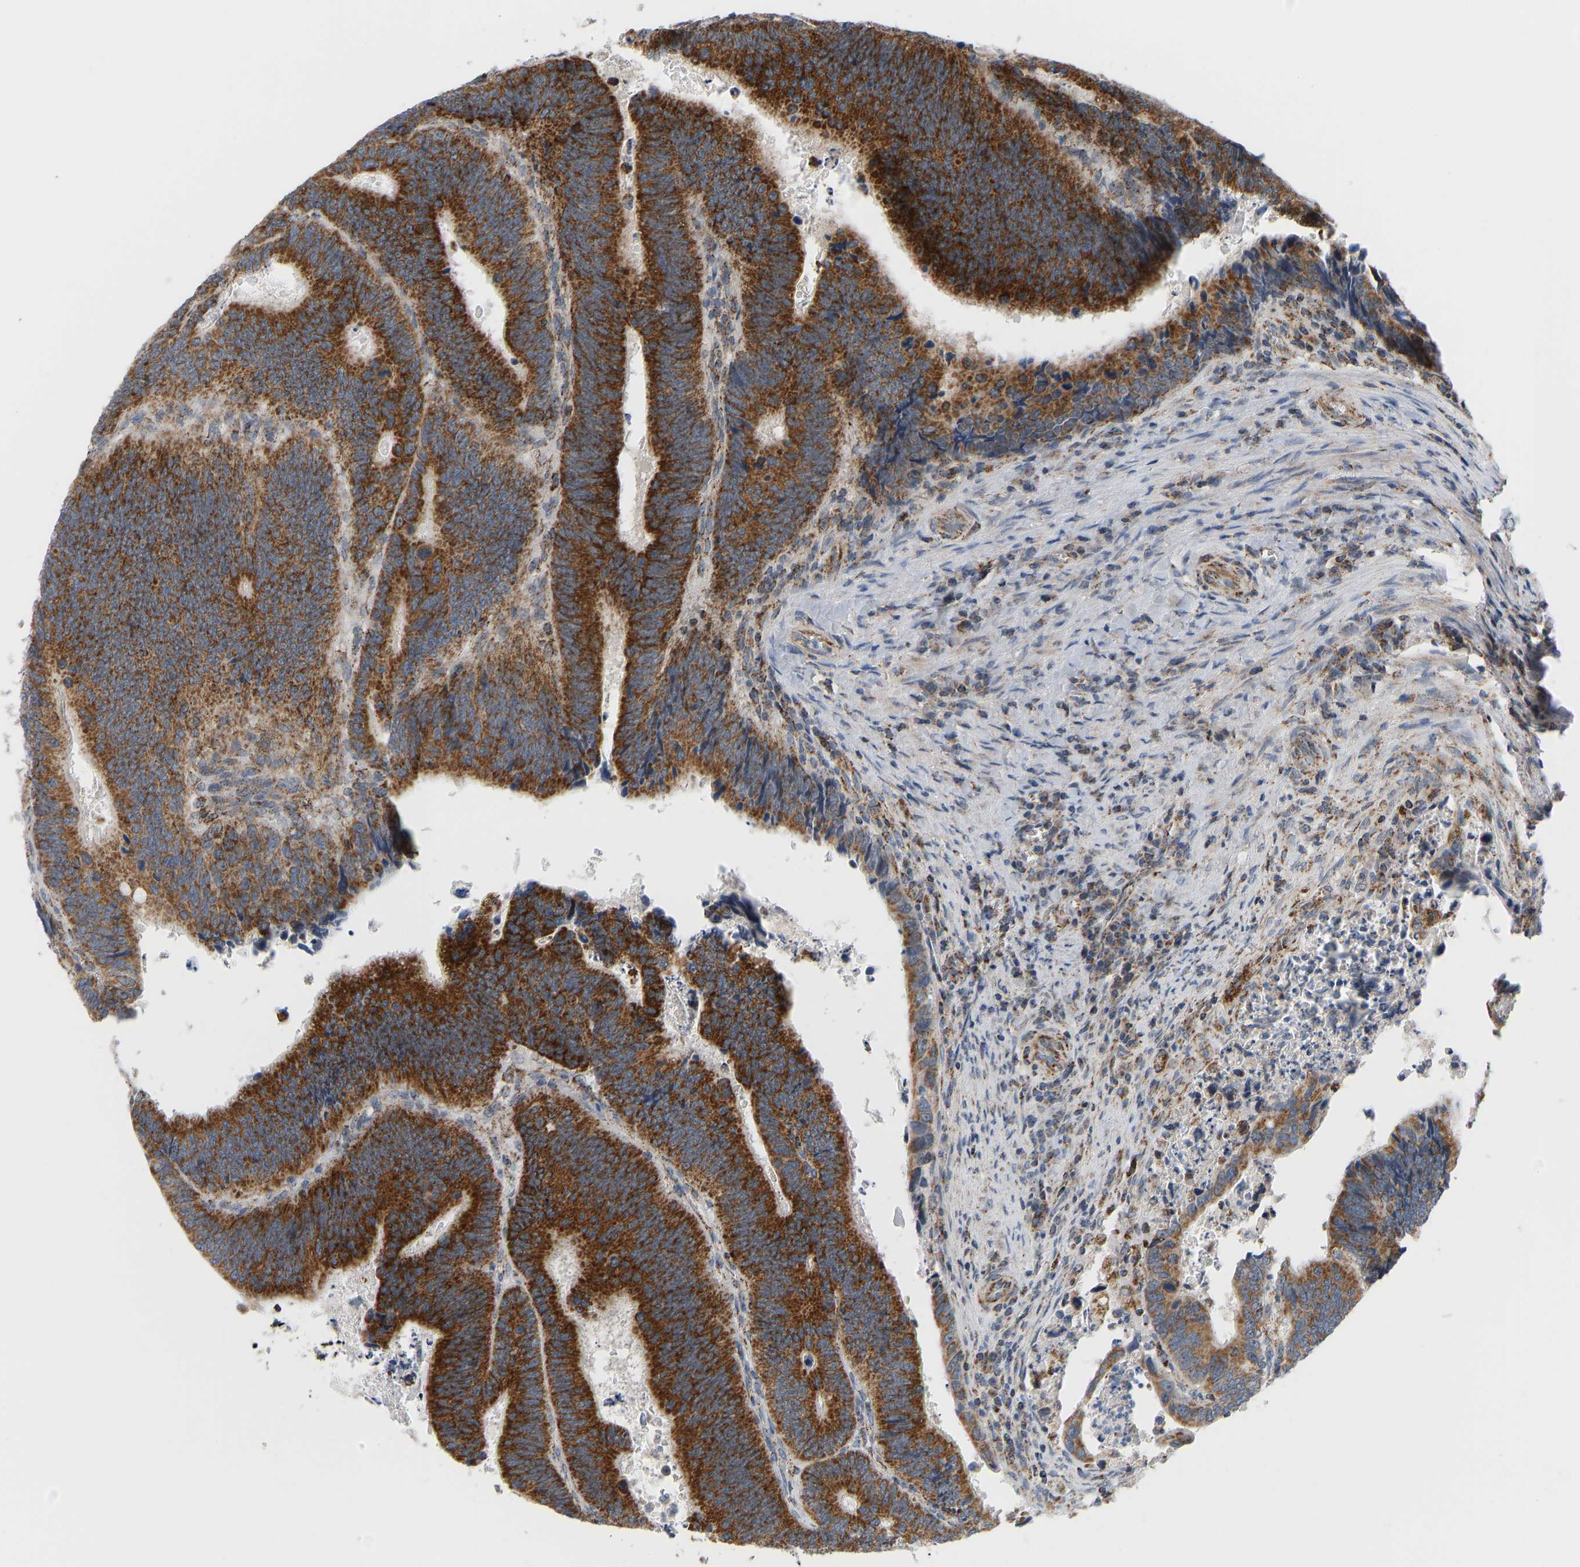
{"staining": {"intensity": "strong", "quantity": ">75%", "location": "cytoplasmic/membranous"}, "tissue": "colorectal cancer", "cell_type": "Tumor cells", "image_type": "cancer", "snomed": [{"axis": "morphology", "description": "Inflammation, NOS"}, {"axis": "morphology", "description": "Adenocarcinoma, NOS"}, {"axis": "topography", "description": "Colon"}], "caption": "Strong cytoplasmic/membranous positivity is seen in about >75% of tumor cells in adenocarcinoma (colorectal).", "gene": "GPSM2", "patient": {"sex": "male", "age": 72}}